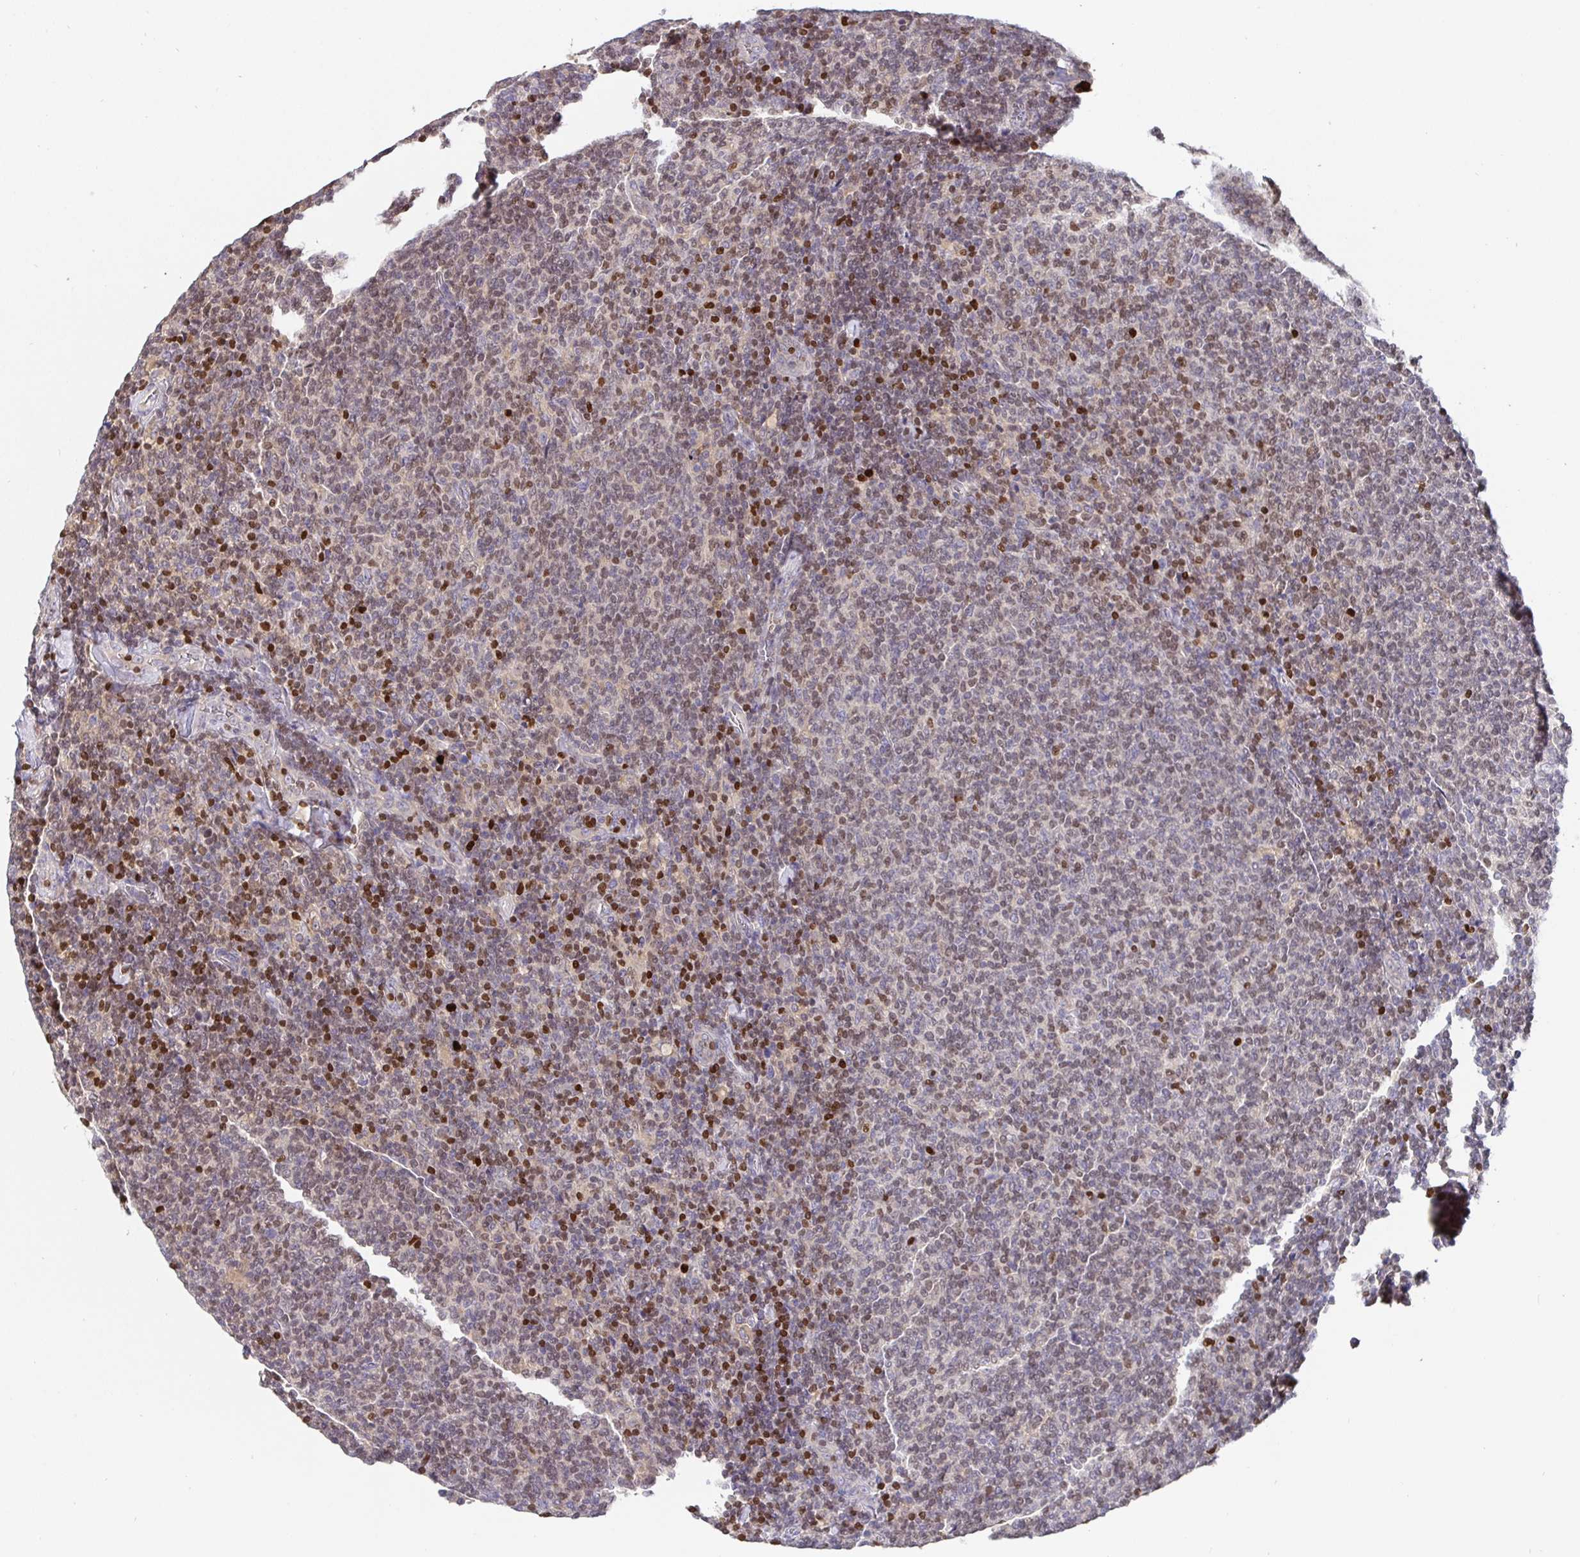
{"staining": {"intensity": "weak", "quantity": ">75%", "location": "nuclear"}, "tissue": "lymphoma", "cell_type": "Tumor cells", "image_type": "cancer", "snomed": [{"axis": "morphology", "description": "Malignant lymphoma, non-Hodgkin's type, Low grade"}, {"axis": "topography", "description": "Lymph node"}], "caption": "A photomicrograph of malignant lymphoma, non-Hodgkin's type (low-grade) stained for a protein demonstrates weak nuclear brown staining in tumor cells.", "gene": "SATB1", "patient": {"sex": "male", "age": 52}}